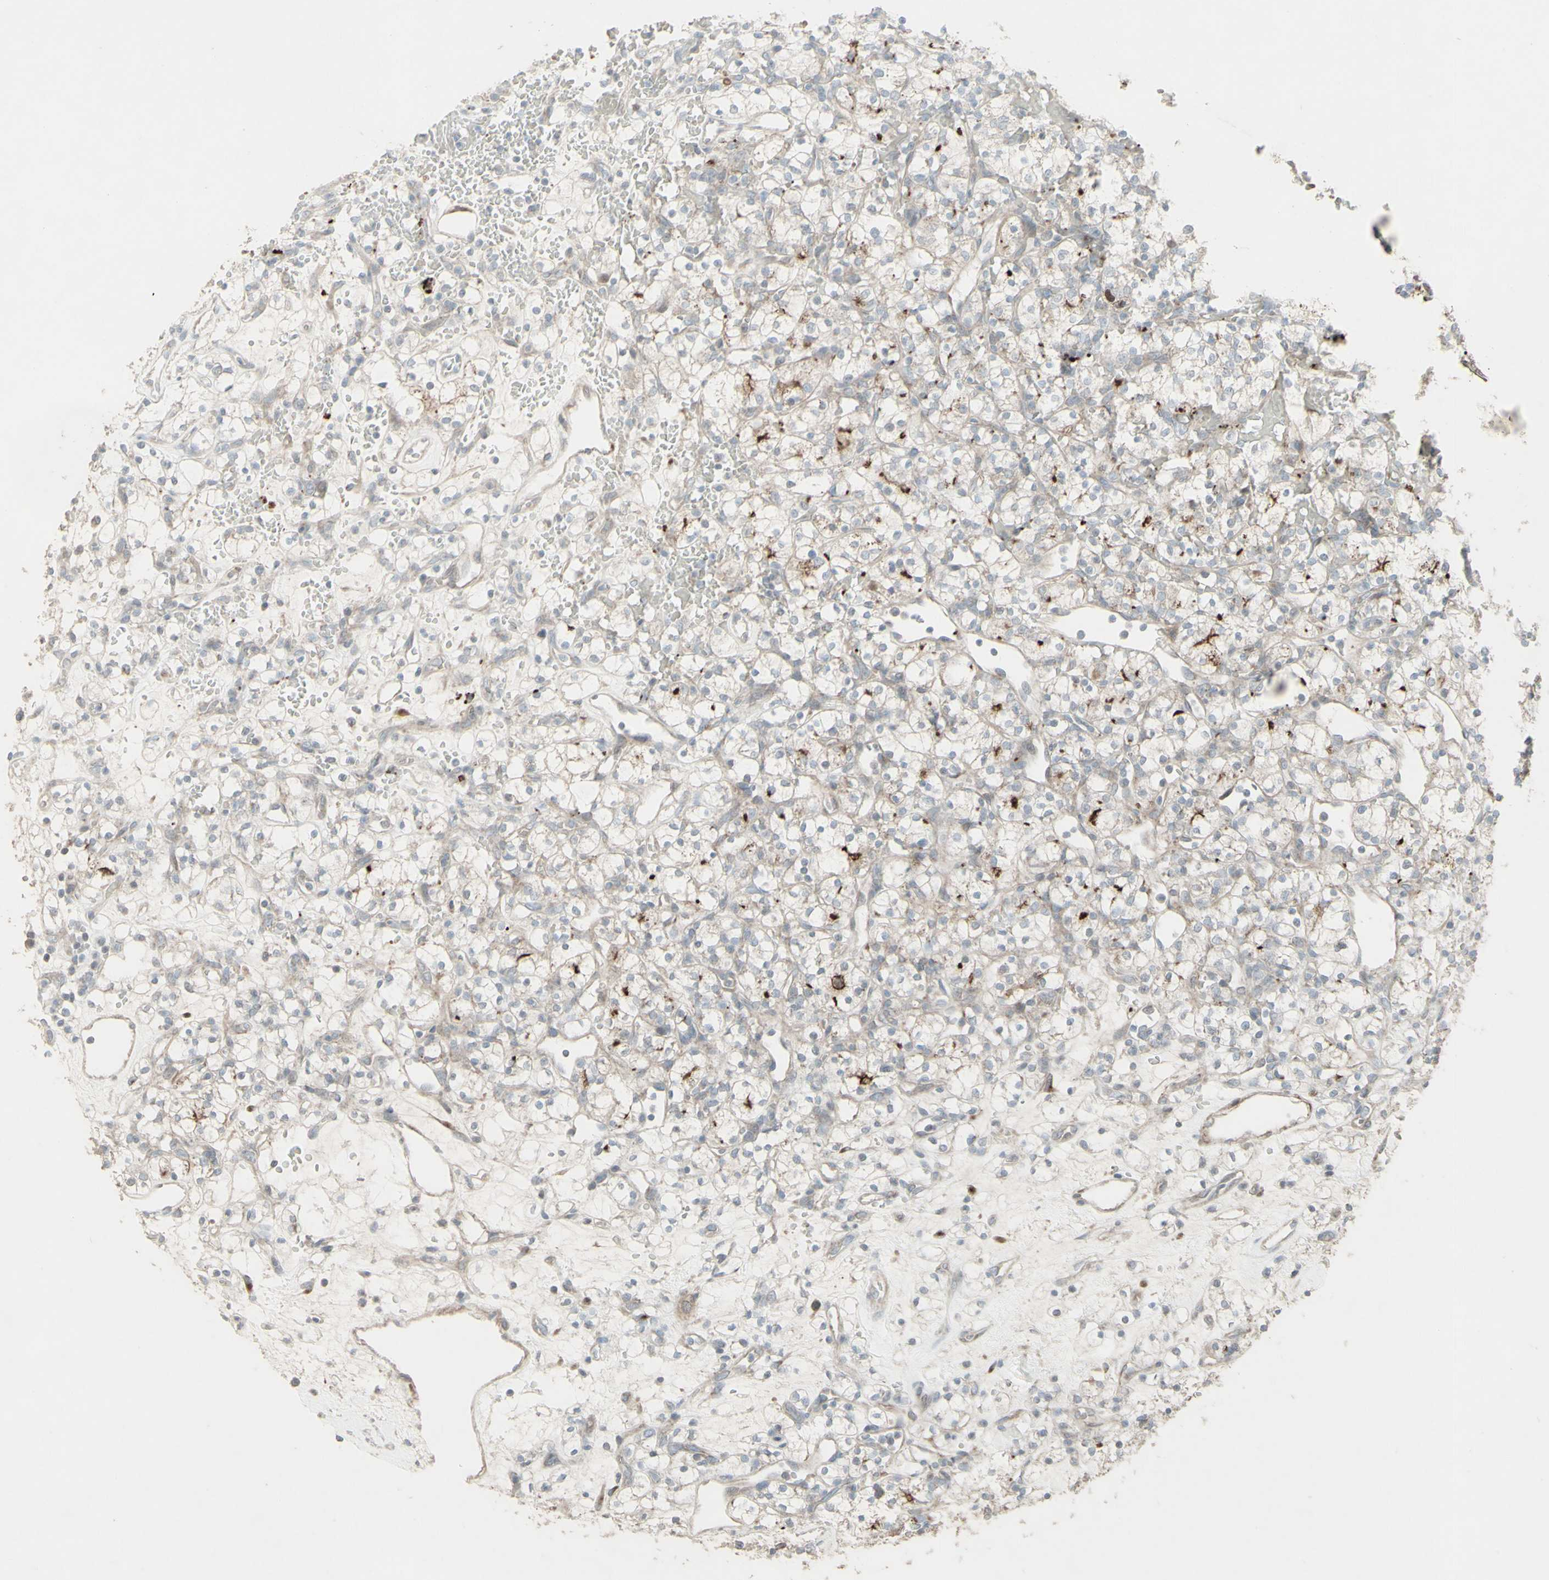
{"staining": {"intensity": "weak", "quantity": "25%-75%", "location": "cytoplasmic/membranous"}, "tissue": "renal cancer", "cell_type": "Tumor cells", "image_type": "cancer", "snomed": [{"axis": "morphology", "description": "Adenocarcinoma, NOS"}, {"axis": "topography", "description": "Kidney"}], "caption": "This photomicrograph exhibits renal adenocarcinoma stained with immunohistochemistry to label a protein in brown. The cytoplasmic/membranous of tumor cells show weak positivity for the protein. Nuclei are counter-stained blue.", "gene": "GMNN", "patient": {"sex": "female", "age": 60}}